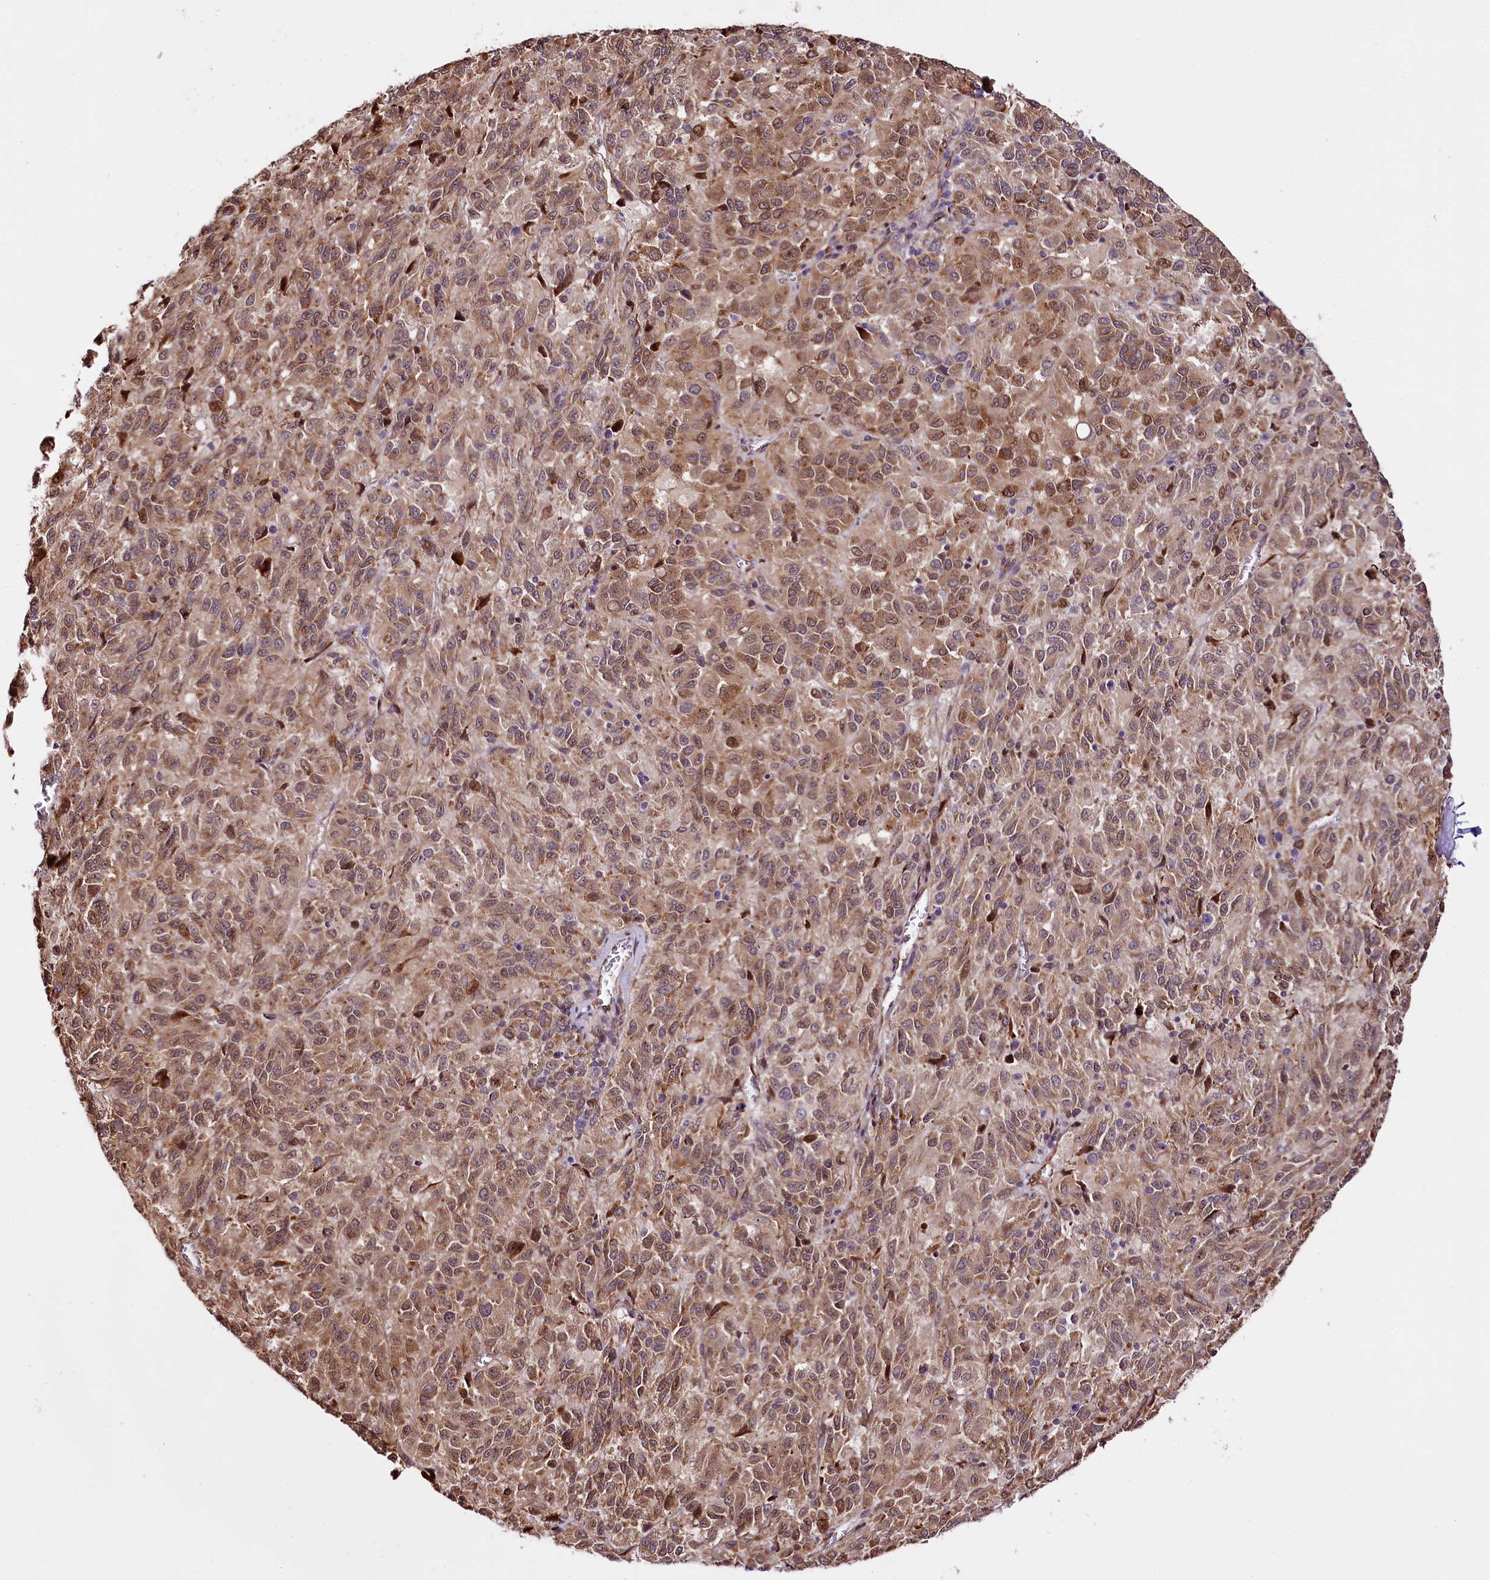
{"staining": {"intensity": "moderate", "quantity": ">75%", "location": "cytoplasmic/membranous,nuclear"}, "tissue": "melanoma", "cell_type": "Tumor cells", "image_type": "cancer", "snomed": [{"axis": "morphology", "description": "Malignant melanoma, Metastatic site"}, {"axis": "topography", "description": "Lung"}], "caption": "Human malignant melanoma (metastatic site) stained for a protein (brown) demonstrates moderate cytoplasmic/membranous and nuclear positive staining in approximately >75% of tumor cells.", "gene": "CUTC", "patient": {"sex": "male", "age": 64}}